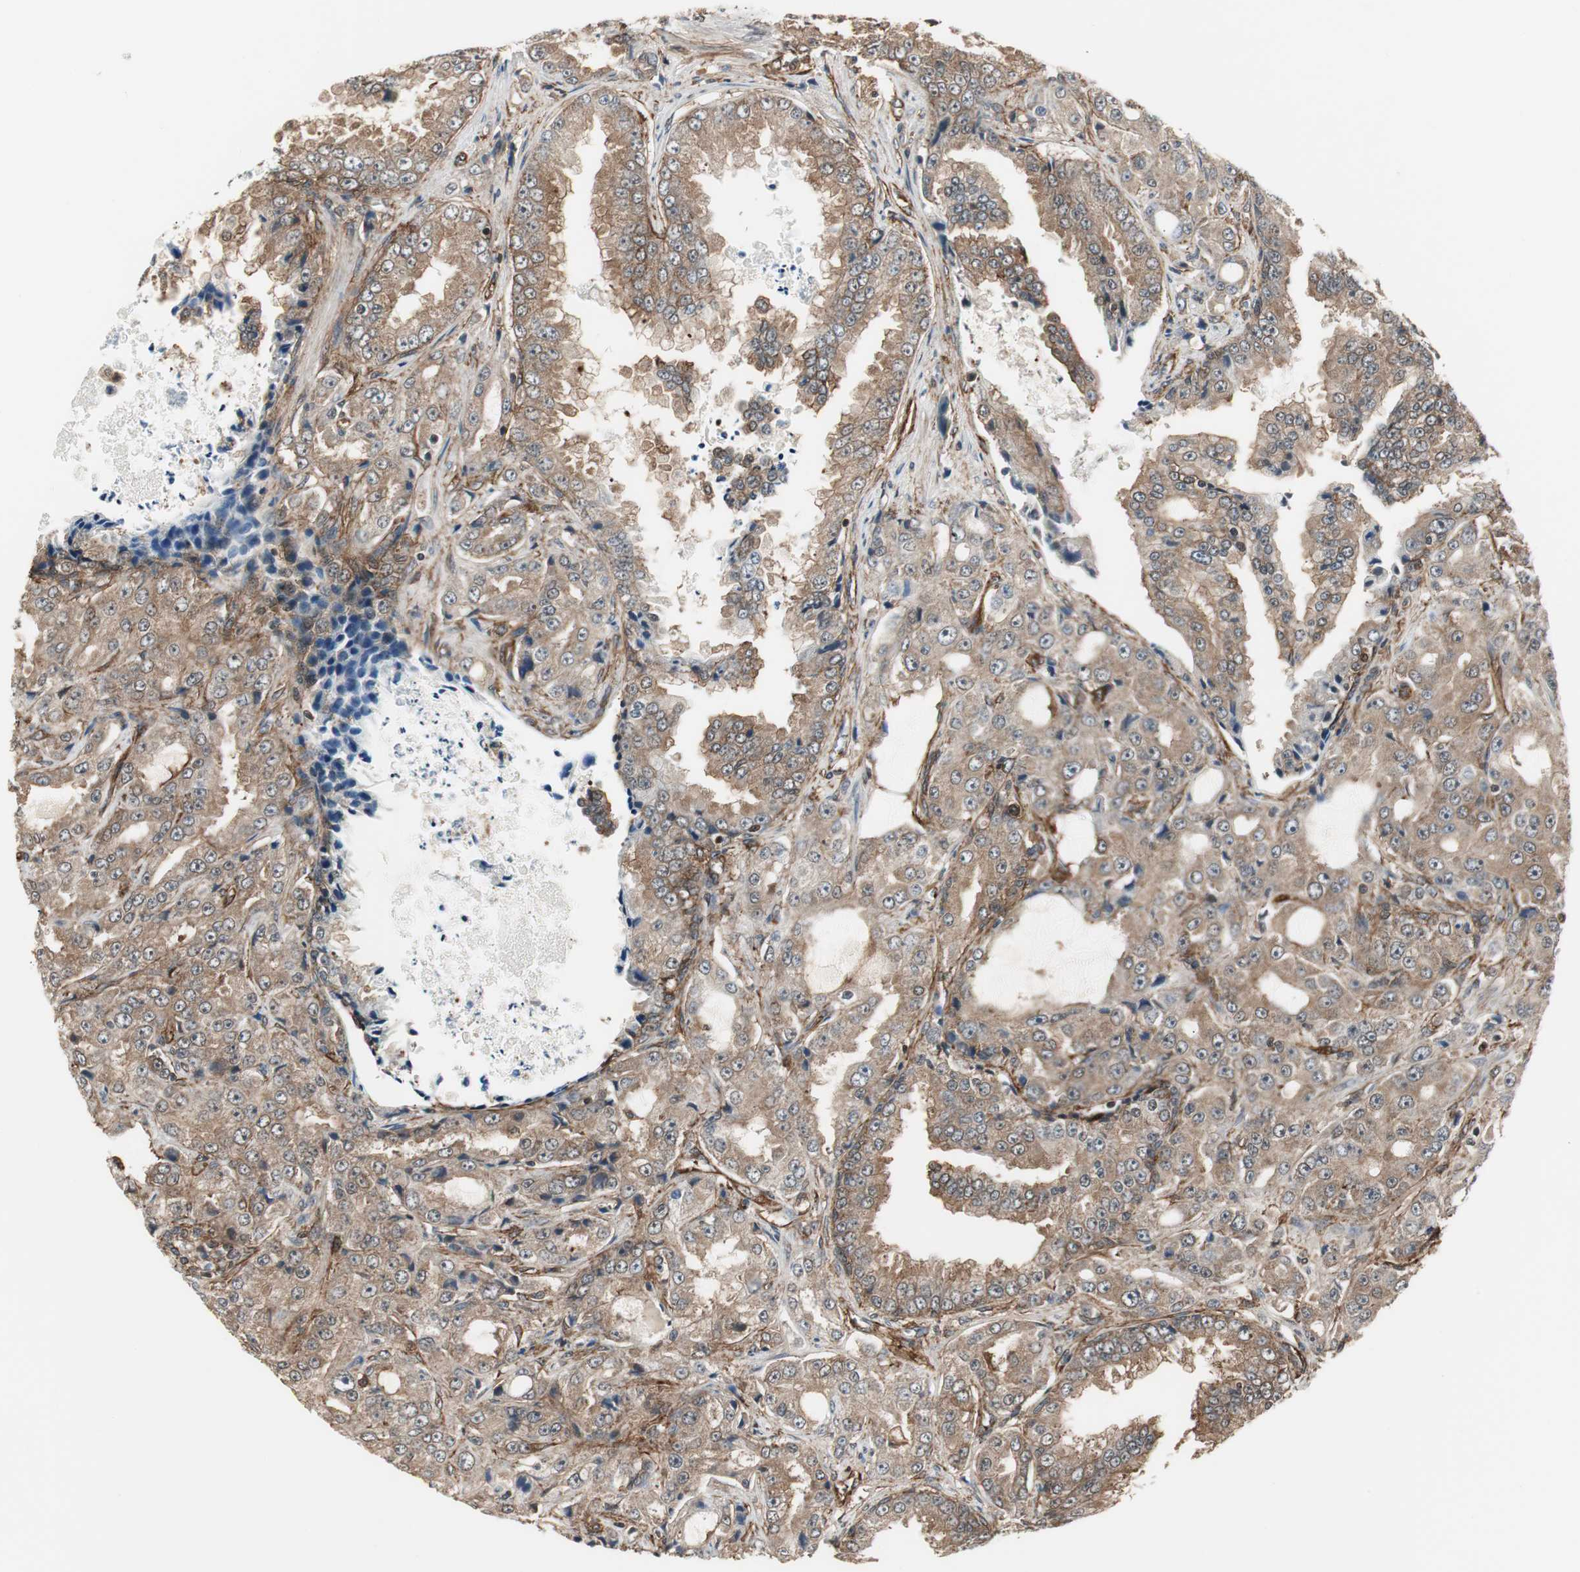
{"staining": {"intensity": "moderate", "quantity": ">75%", "location": "cytoplasmic/membranous"}, "tissue": "prostate cancer", "cell_type": "Tumor cells", "image_type": "cancer", "snomed": [{"axis": "morphology", "description": "Adenocarcinoma, High grade"}, {"axis": "topography", "description": "Prostate"}], "caption": "Immunohistochemical staining of human prostate high-grade adenocarcinoma exhibits medium levels of moderate cytoplasmic/membranous staining in approximately >75% of tumor cells.", "gene": "PTPN11", "patient": {"sex": "male", "age": 73}}